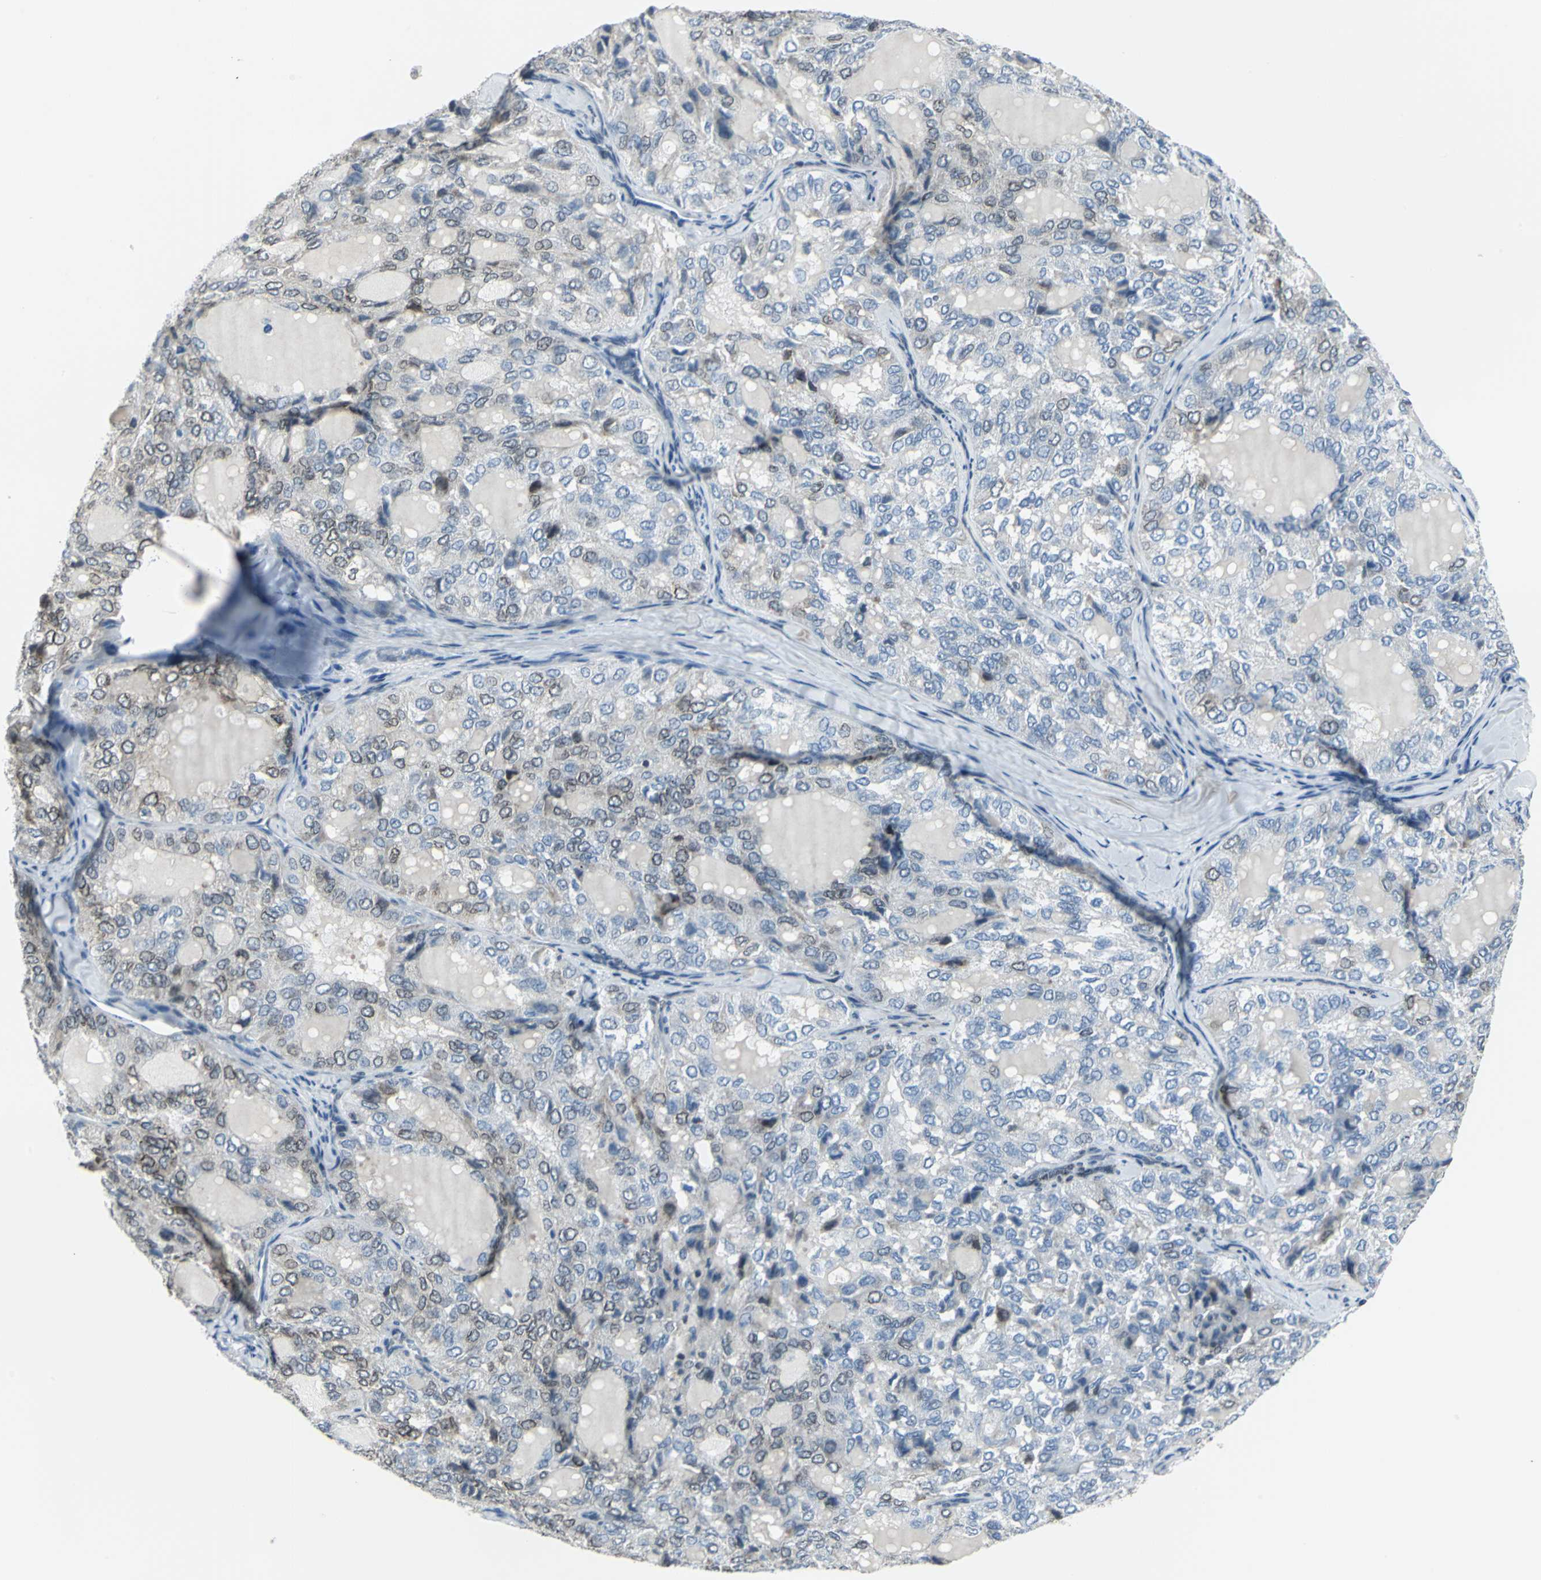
{"staining": {"intensity": "weak", "quantity": "<25%", "location": "cytoplasmic/membranous,nuclear"}, "tissue": "thyroid cancer", "cell_type": "Tumor cells", "image_type": "cancer", "snomed": [{"axis": "morphology", "description": "Follicular adenoma carcinoma, NOS"}, {"axis": "topography", "description": "Thyroid gland"}], "caption": "This is an immunohistochemistry (IHC) micrograph of thyroid cancer (follicular adenoma carcinoma). There is no staining in tumor cells.", "gene": "SNUPN", "patient": {"sex": "male", "age": 75}}